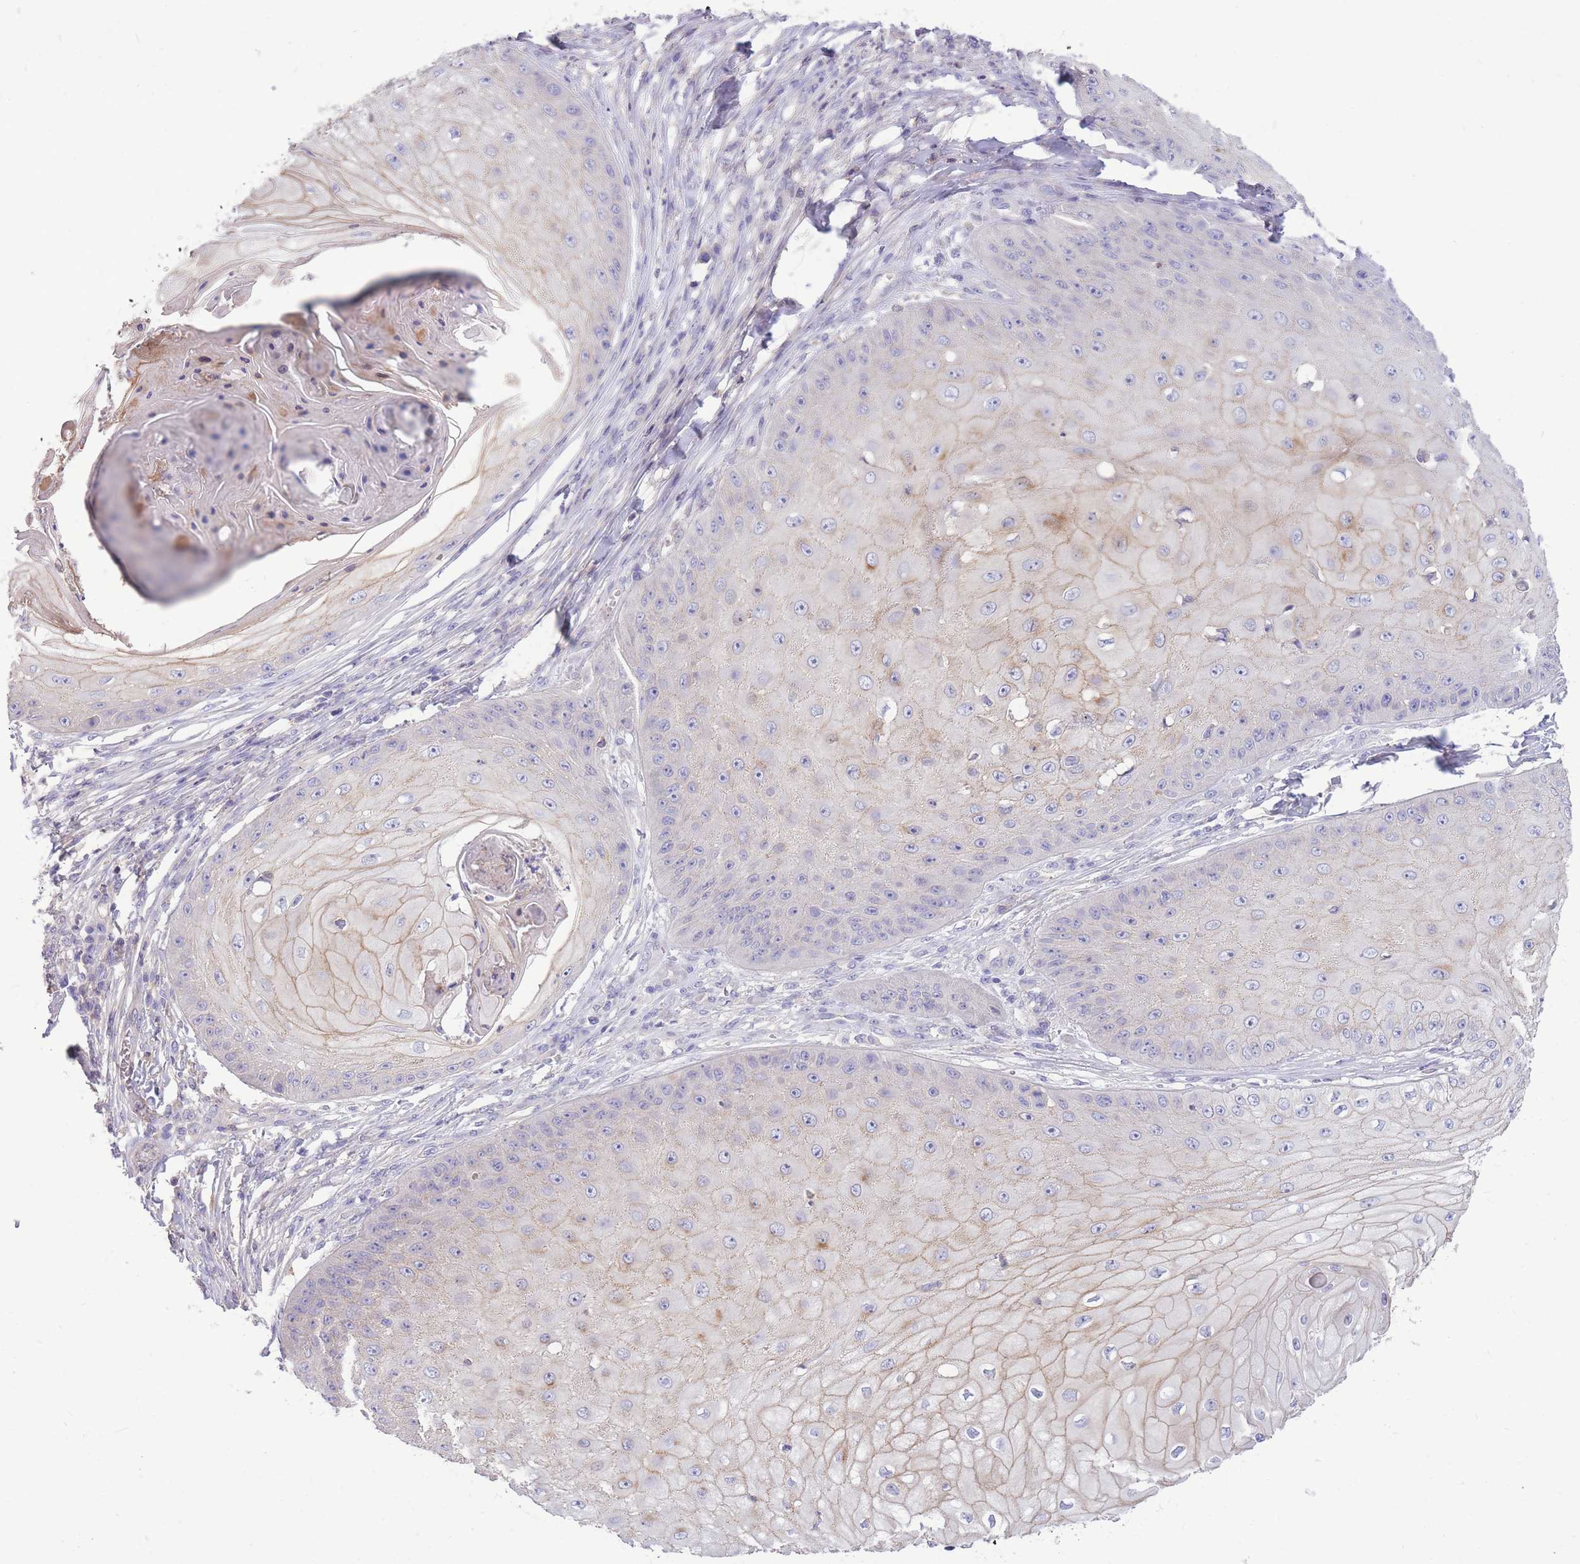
{"staining": {"intensity": "weak", "quantity": "<25%", "location": "cytoplasmic/membranous"}, "tissue": "skin cancer", "cell_type": "Tumor cells", "image_type": "cancer", "snomed": [{"axis": "morphology", "description": "Squamous cell carcinoma, NOS"}, {"axis": "topography", "description": "Skin"}], "caption": "Tumor cells are negative for brown protein staining in skin squamous cell carcinoma.", "gene": "OR5T1", "patient": {"sex": "male", "age": 70}}